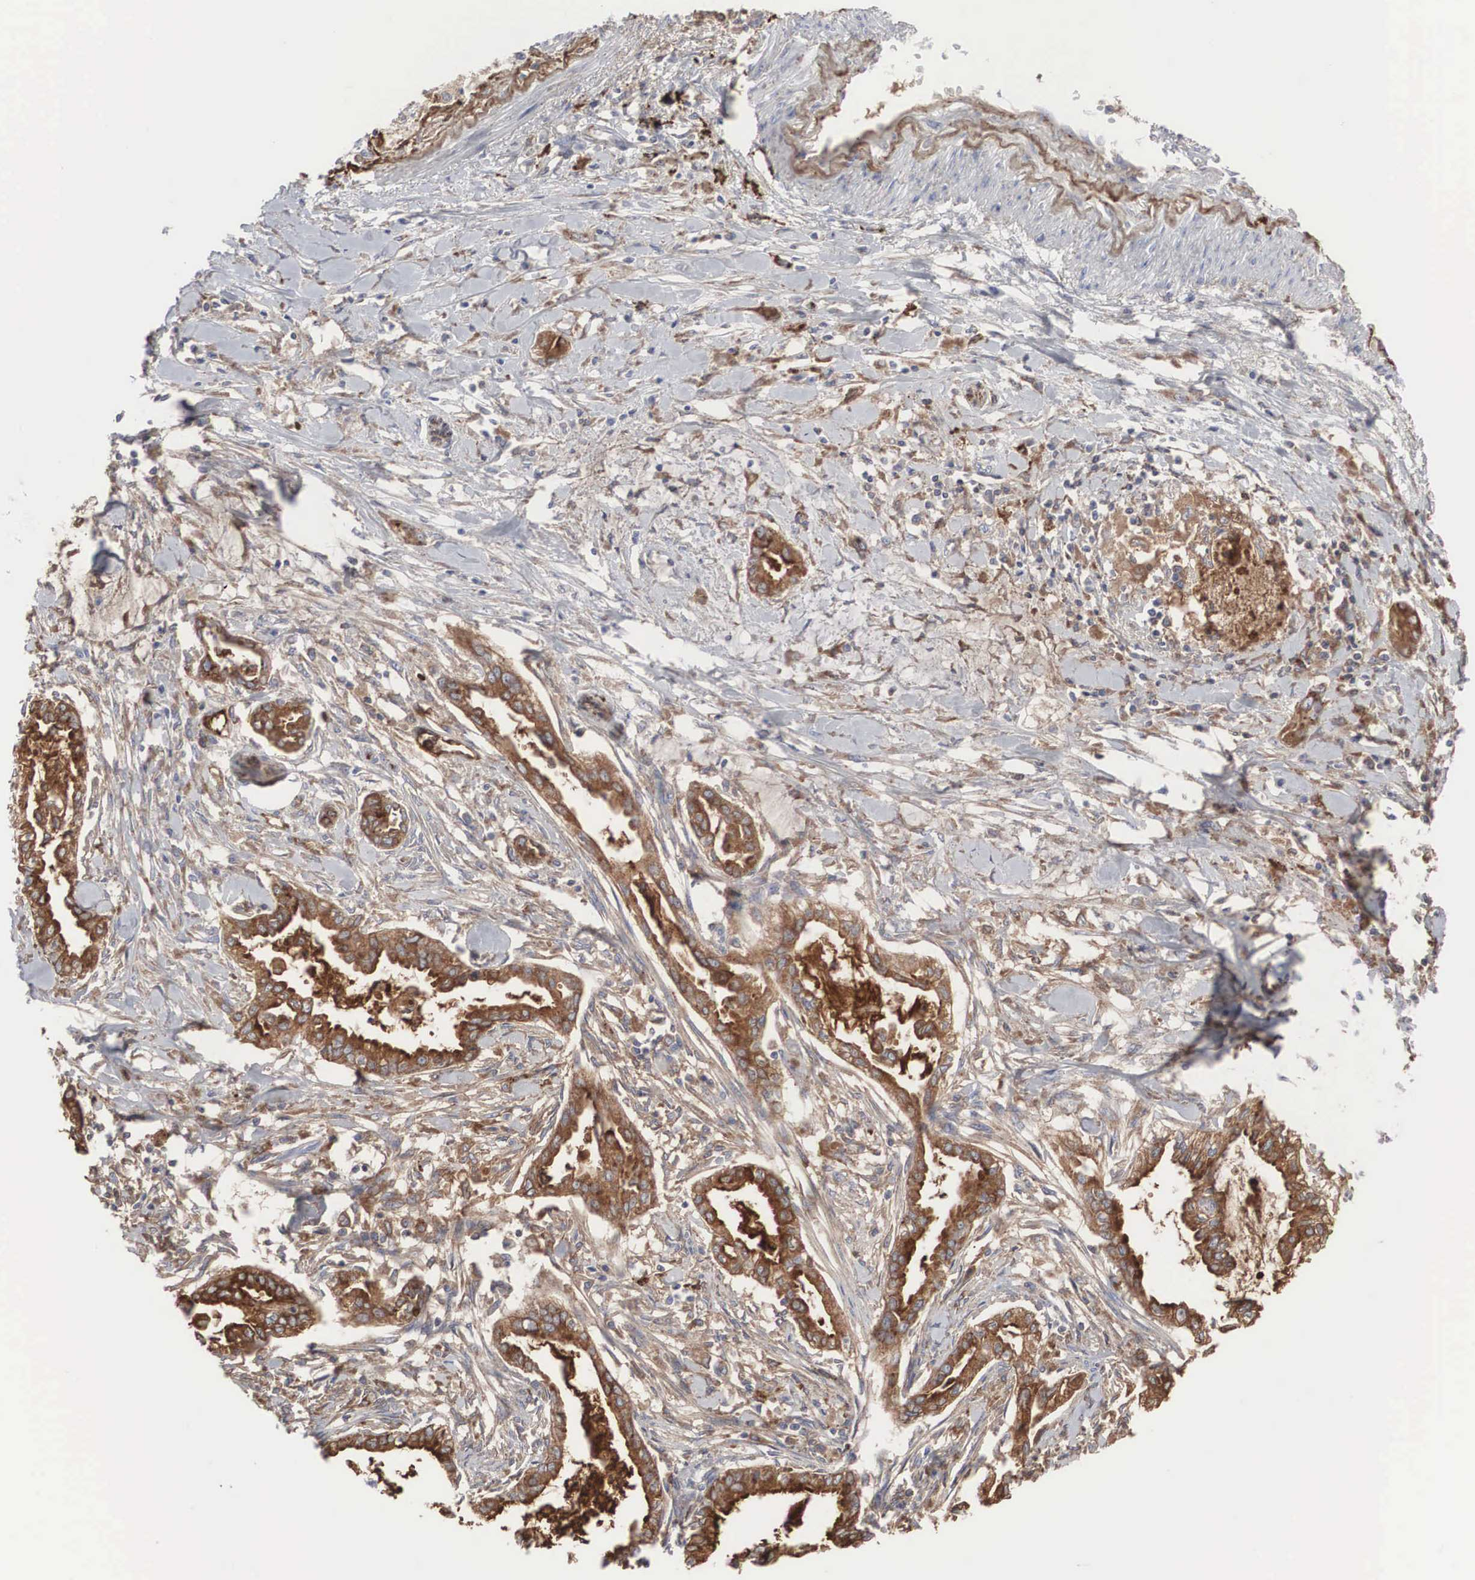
{"staining": {"intensity": "moderate", "quantity": ">75%", "location": "cytoplasmic/membranous"}, "tissue": "pancreatic cancer", "cell_type": "Tumor cells", "image_type": "cancer", "snomed": [{"axis": "morphology", "description": "Adenocarcinoma, NOS"}, {"axis": "topography", "description": "Pancreas"}], "caption": "Pancreatic cancer (adenocarcinoma) was stained to show a protein in brown. There is medium levels of moderate cytoplasmic/membranous expression in approximately >75% of tumor cells.", "gene": "LGALS3BP", "patient": {"sex": "female", "age": 64}}